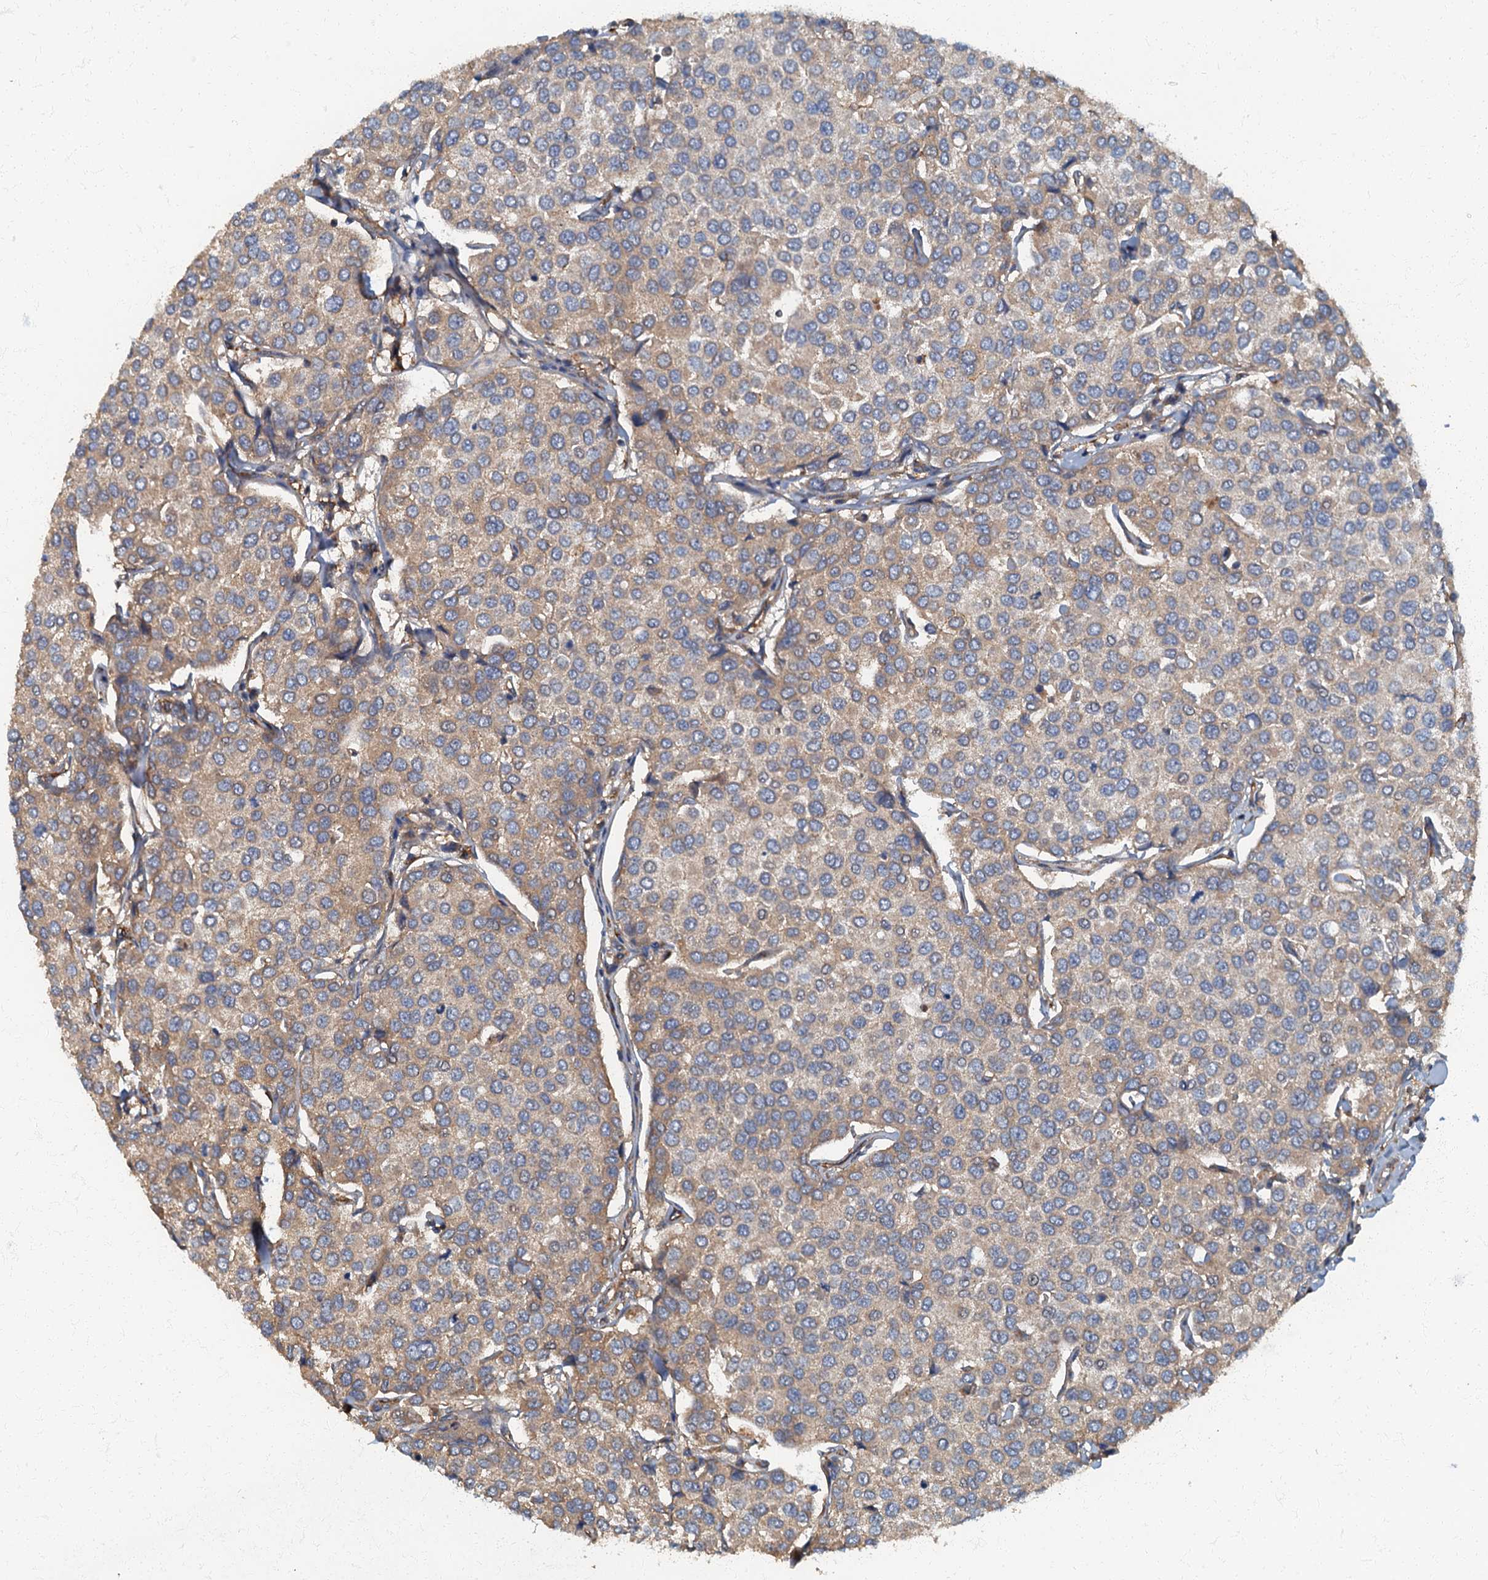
{"staining": {"intensity": "weak", "quantity": "25%-75%", "location": "cytoplasmic/membranous"}, "tissue": "breast cancer", "cell_type": "Tumor cells", "image_type": "cancer", "snomed": [{"axis": "morphology", "description": "Duct carcinoma"}, {"axis": "topography", "description": "Breast"}], "caption": "Immunohistochemical staining of human breast cancer displays low levels of weak cytoplasmic/membranous protein staining in approximately 25%-75% of tumor cells.", "gene": "ARL11", "patient": {"sex": "female", "age": 55}}